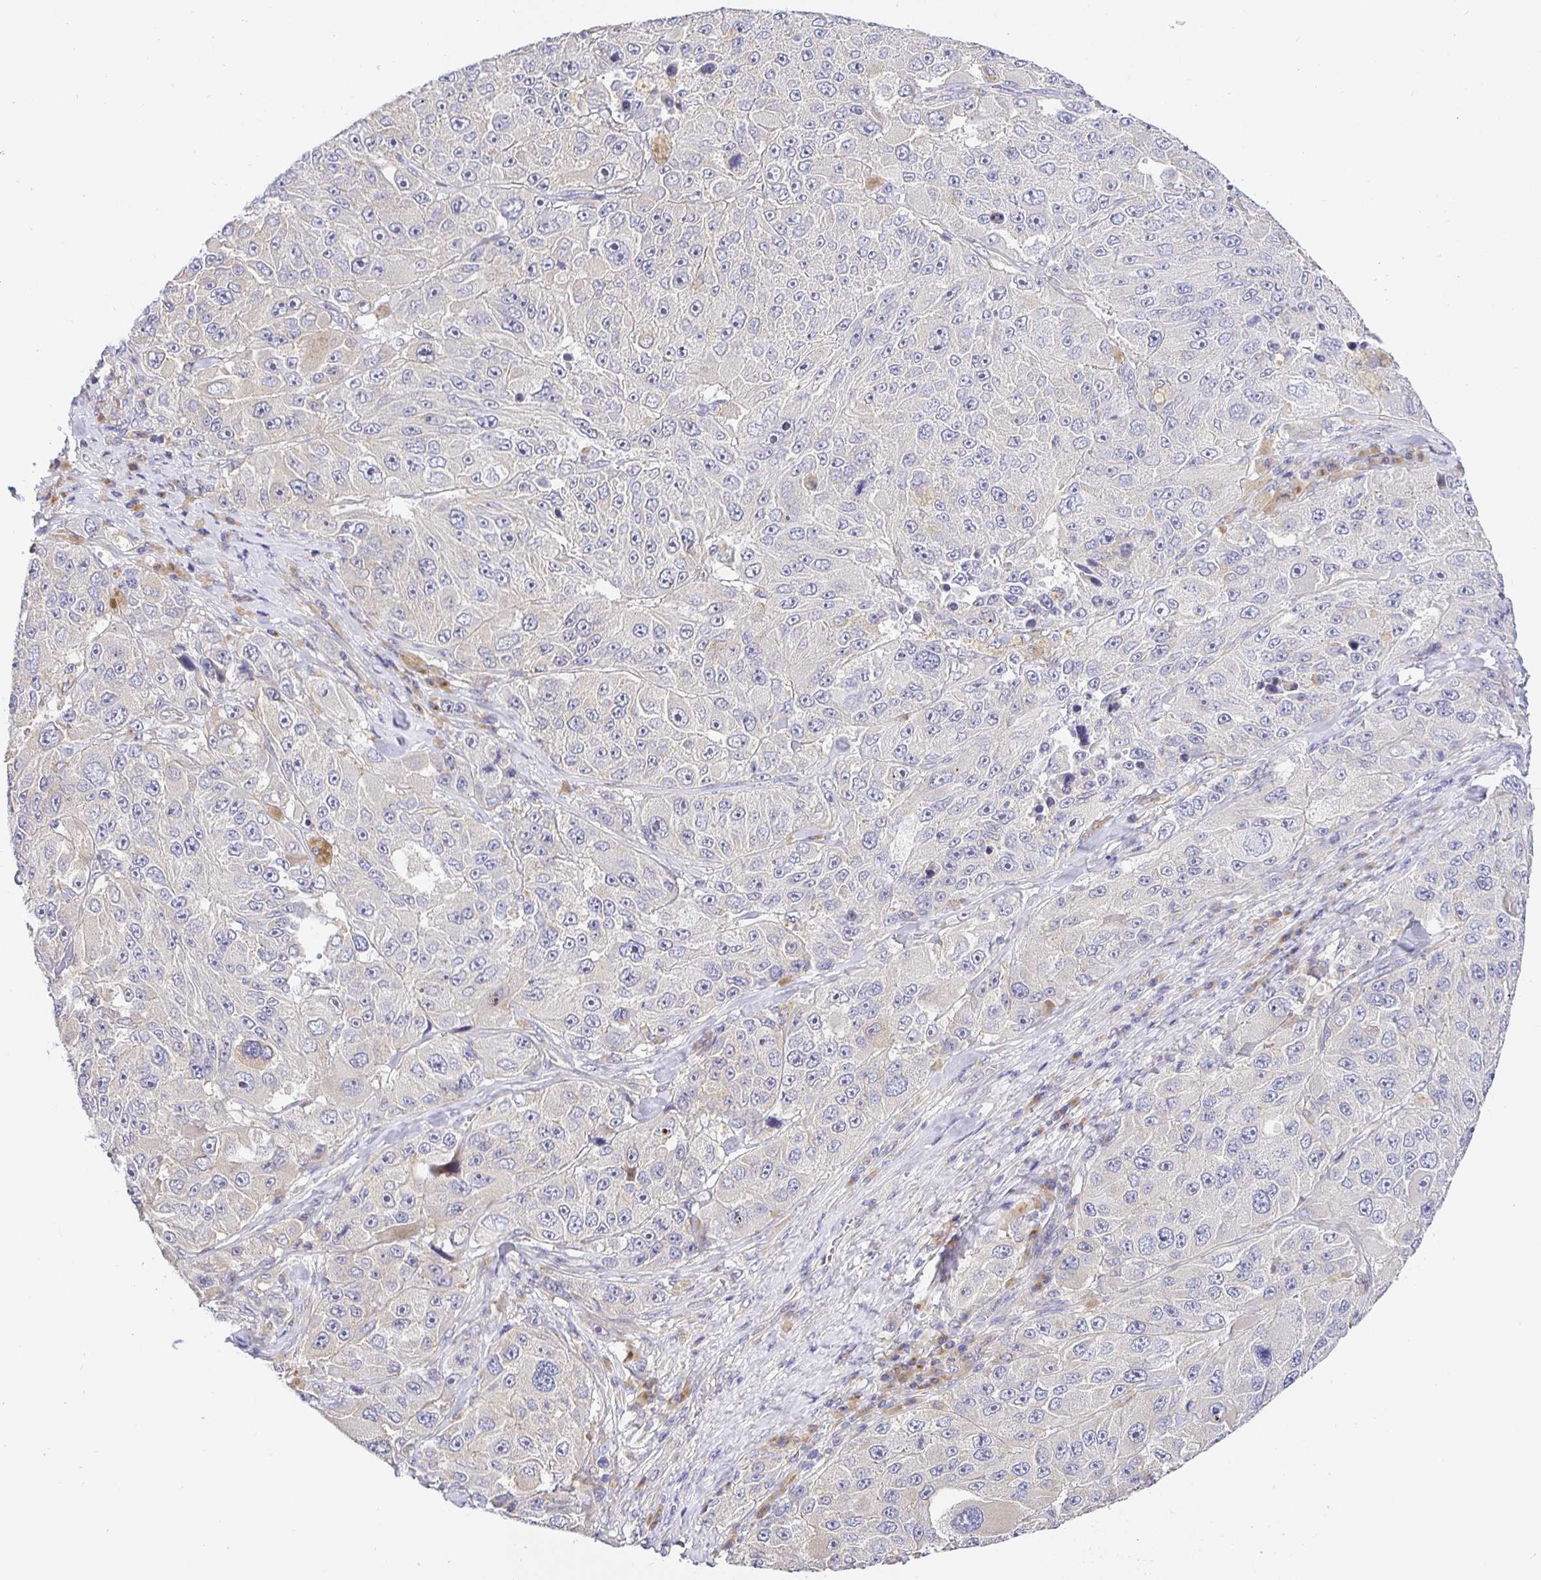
{"staining": {"intensity": "negative", "quantity": "none", "location": "none"}, "tissue": "melanoma", "cell_type": "Tumor cells", "image_type": "cancer", "snomed": [{"axis": "morphology", "description": "Malignant melanoma, Metastatic site"}, {"axis": "topography", "description": "Lymph node"}], "caption": "There is no significant expression in tumor cells of malignant melanoma (metastatic site). (Brightfield microscopy of DAB (3,3'-diaminobenzidine) immunohistochemistry at high magnification).", "gene": "OPALIN", "patient": {"sex": "male", "age": 62}}